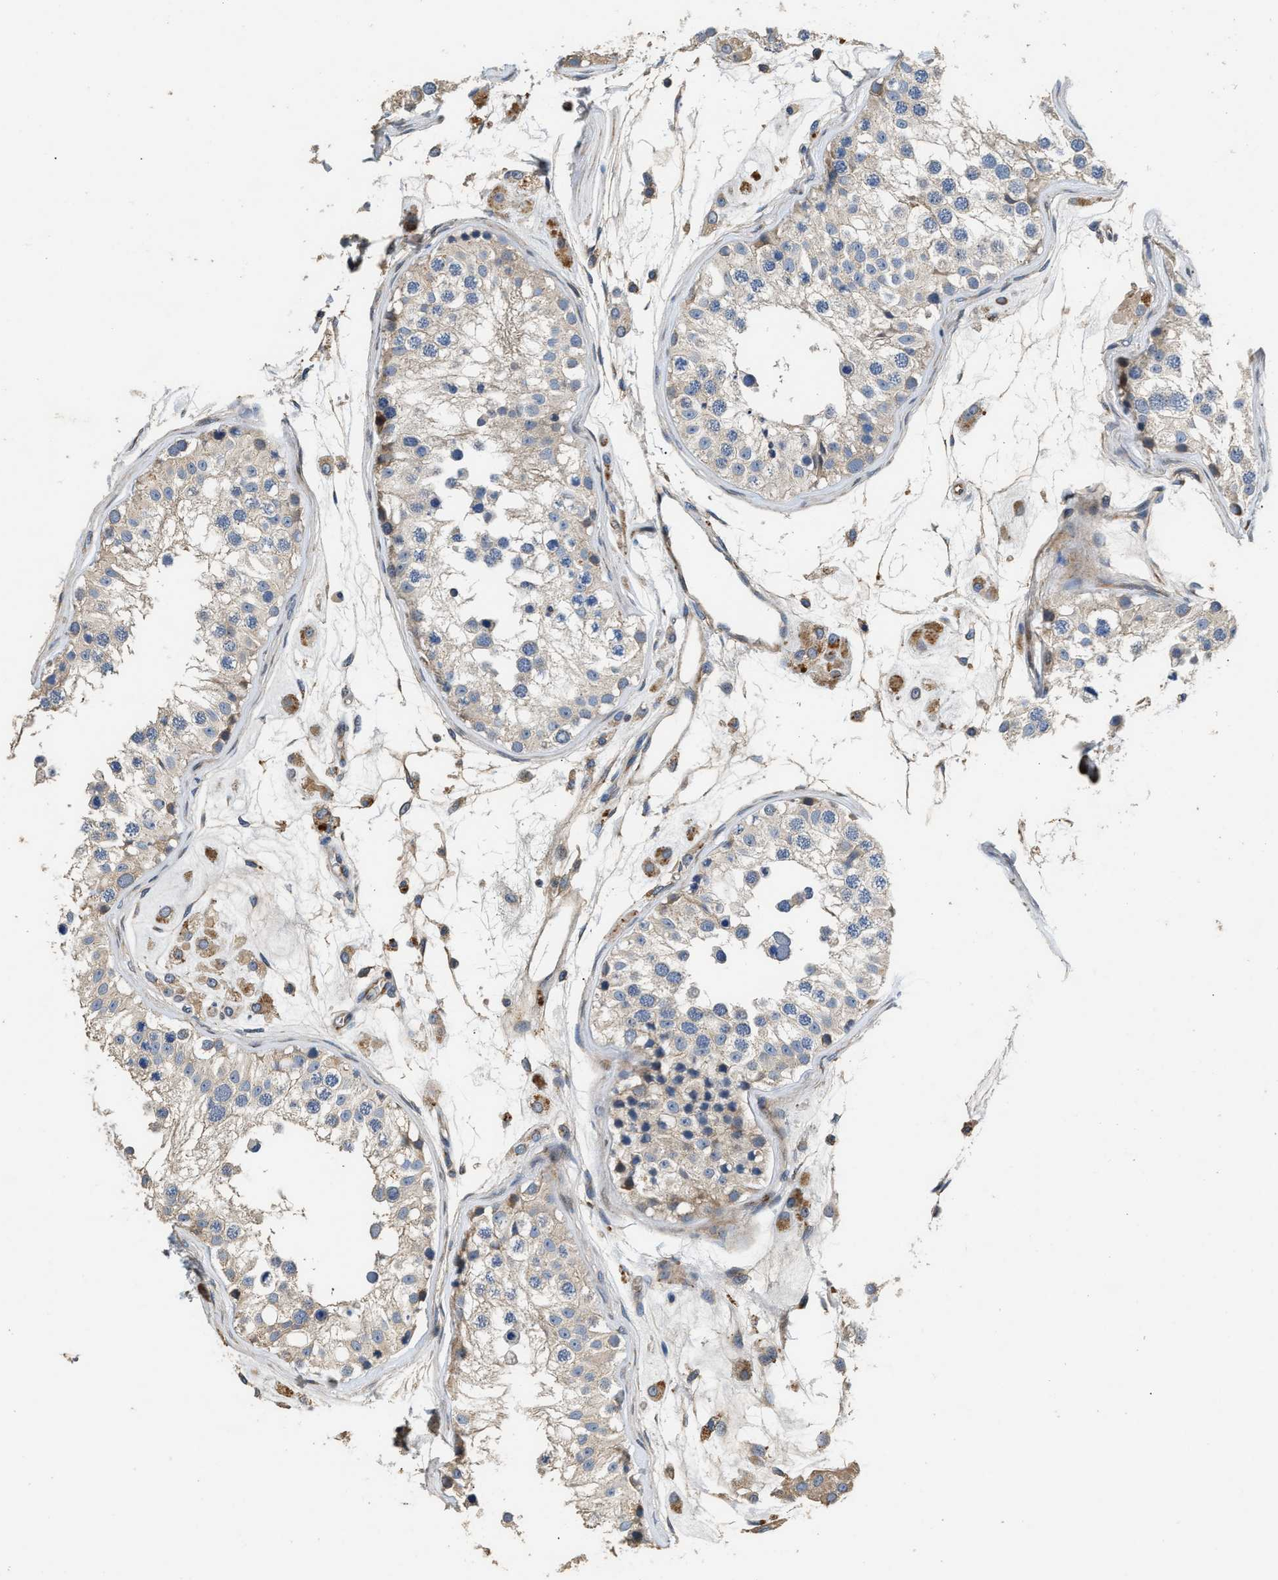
{"staining": {"intensity": "negative", "quantity": "none", "location": "none"}, "tissue": "testis", "cell_type": "Cells in seminiferous ducts", "image_type": "normal", "snomed": [{"axis": "morphology", "description": "Normal tissue, NOS"}, {"axis": "morphology", "description": "Adenocarcinoma, metastatic, NOS"}, {"axis": "topography", "description": "Testis"}], "caption": "Human testis stained for a protein using immunohistochemistry (IHC) exhibits no positivity in cells in seminiferous ducts.", "gene": "IL17RC", "patient": {"sex": "male", "age": 26}}